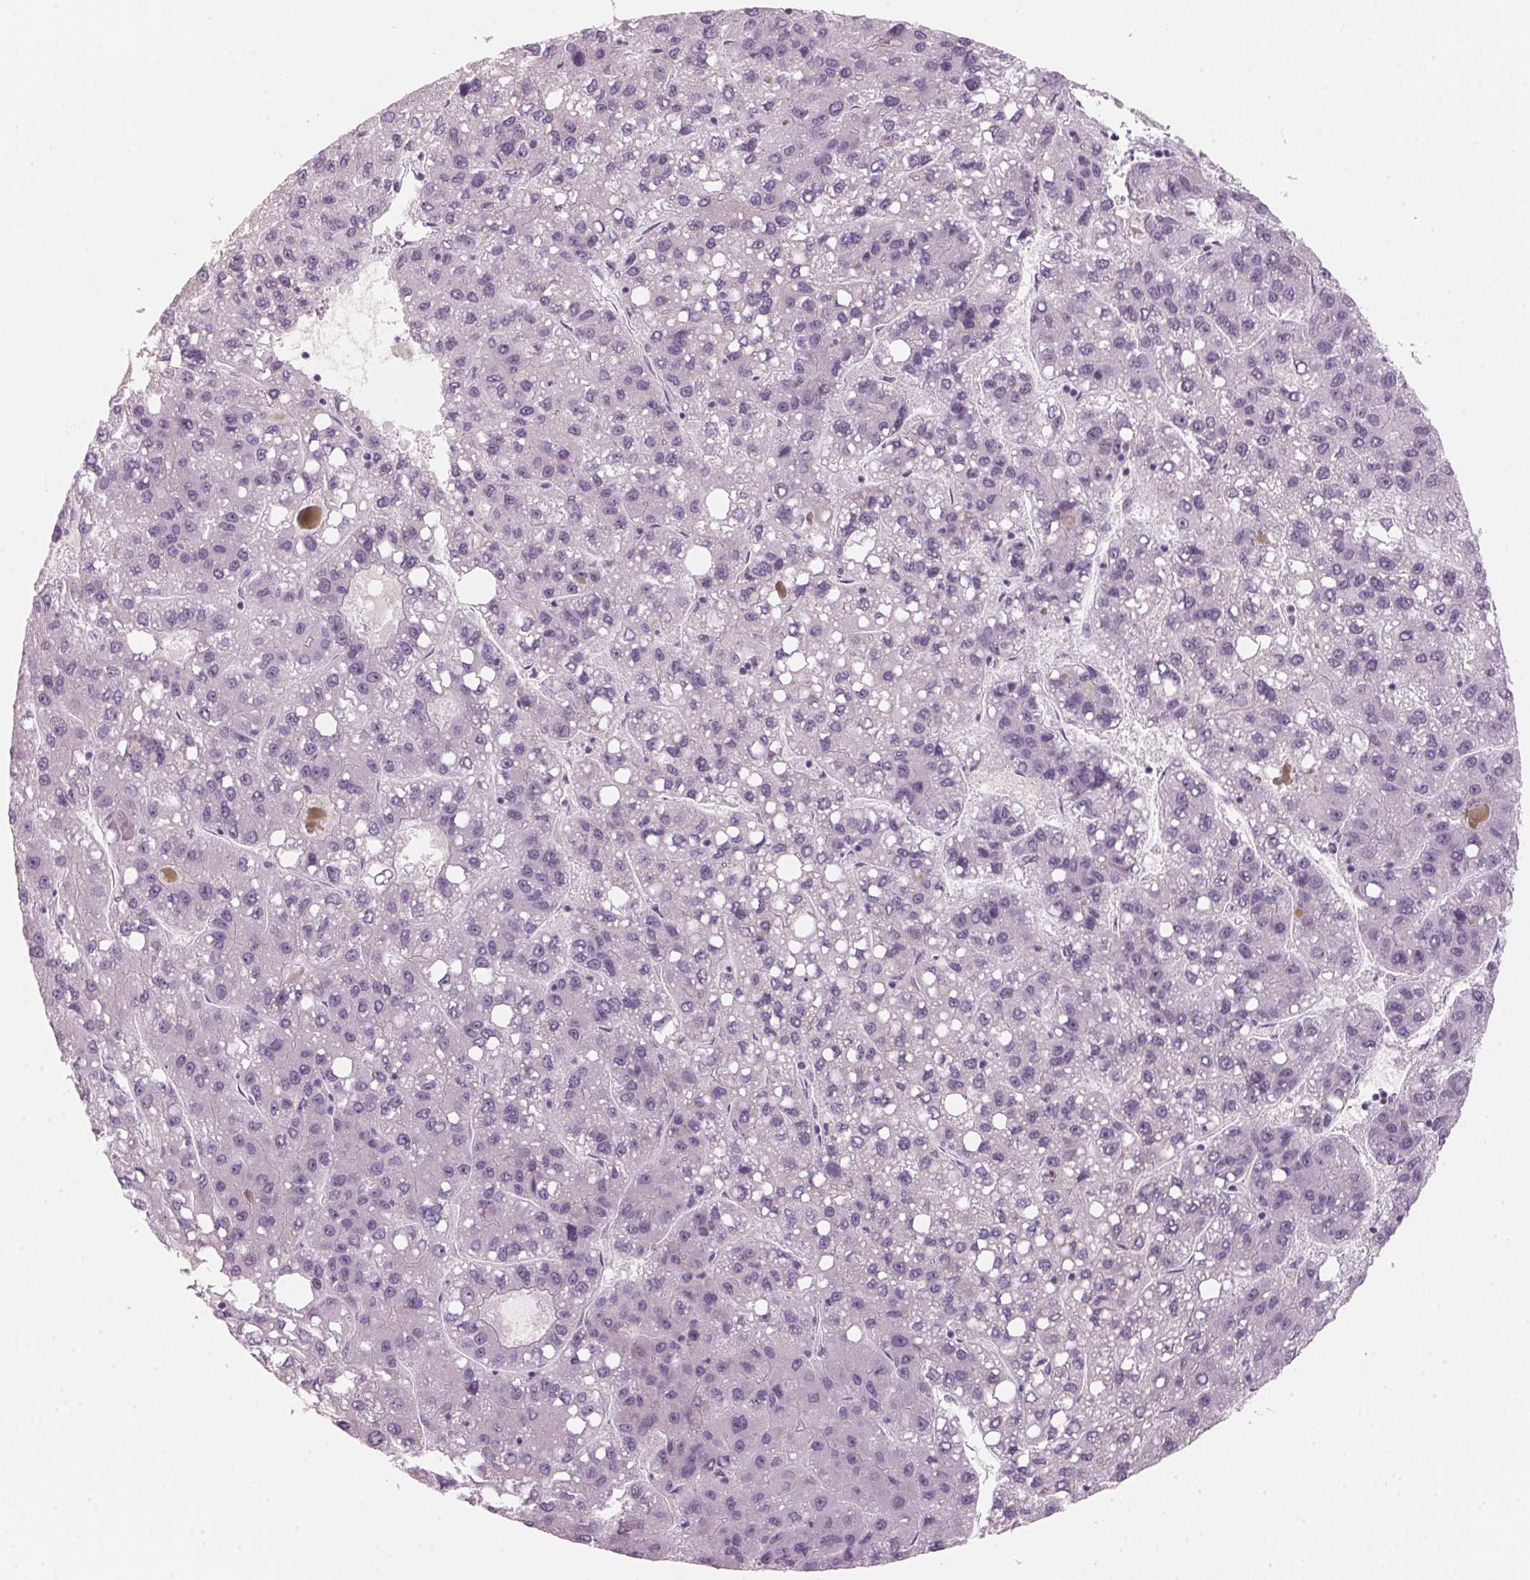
{"staining": {"intensity": "negative", "quantity": "none", "location": "none"}, "tissue": "liver cancer", "cell_type": "Tumor cells", "image_type": "cancer", "snomed": [{"axis": "morphology", "description": "Carcinoma, Hepatocellular, NOS"}, {"axis": "topography", "description": "Liver"}], "caption": "Immunohistochemistry (IHC) of human liver cancer shows no positivity in tumor cells.", "gene": "DNTTIP2", "patient": {"sex": "female", "age": 82}}